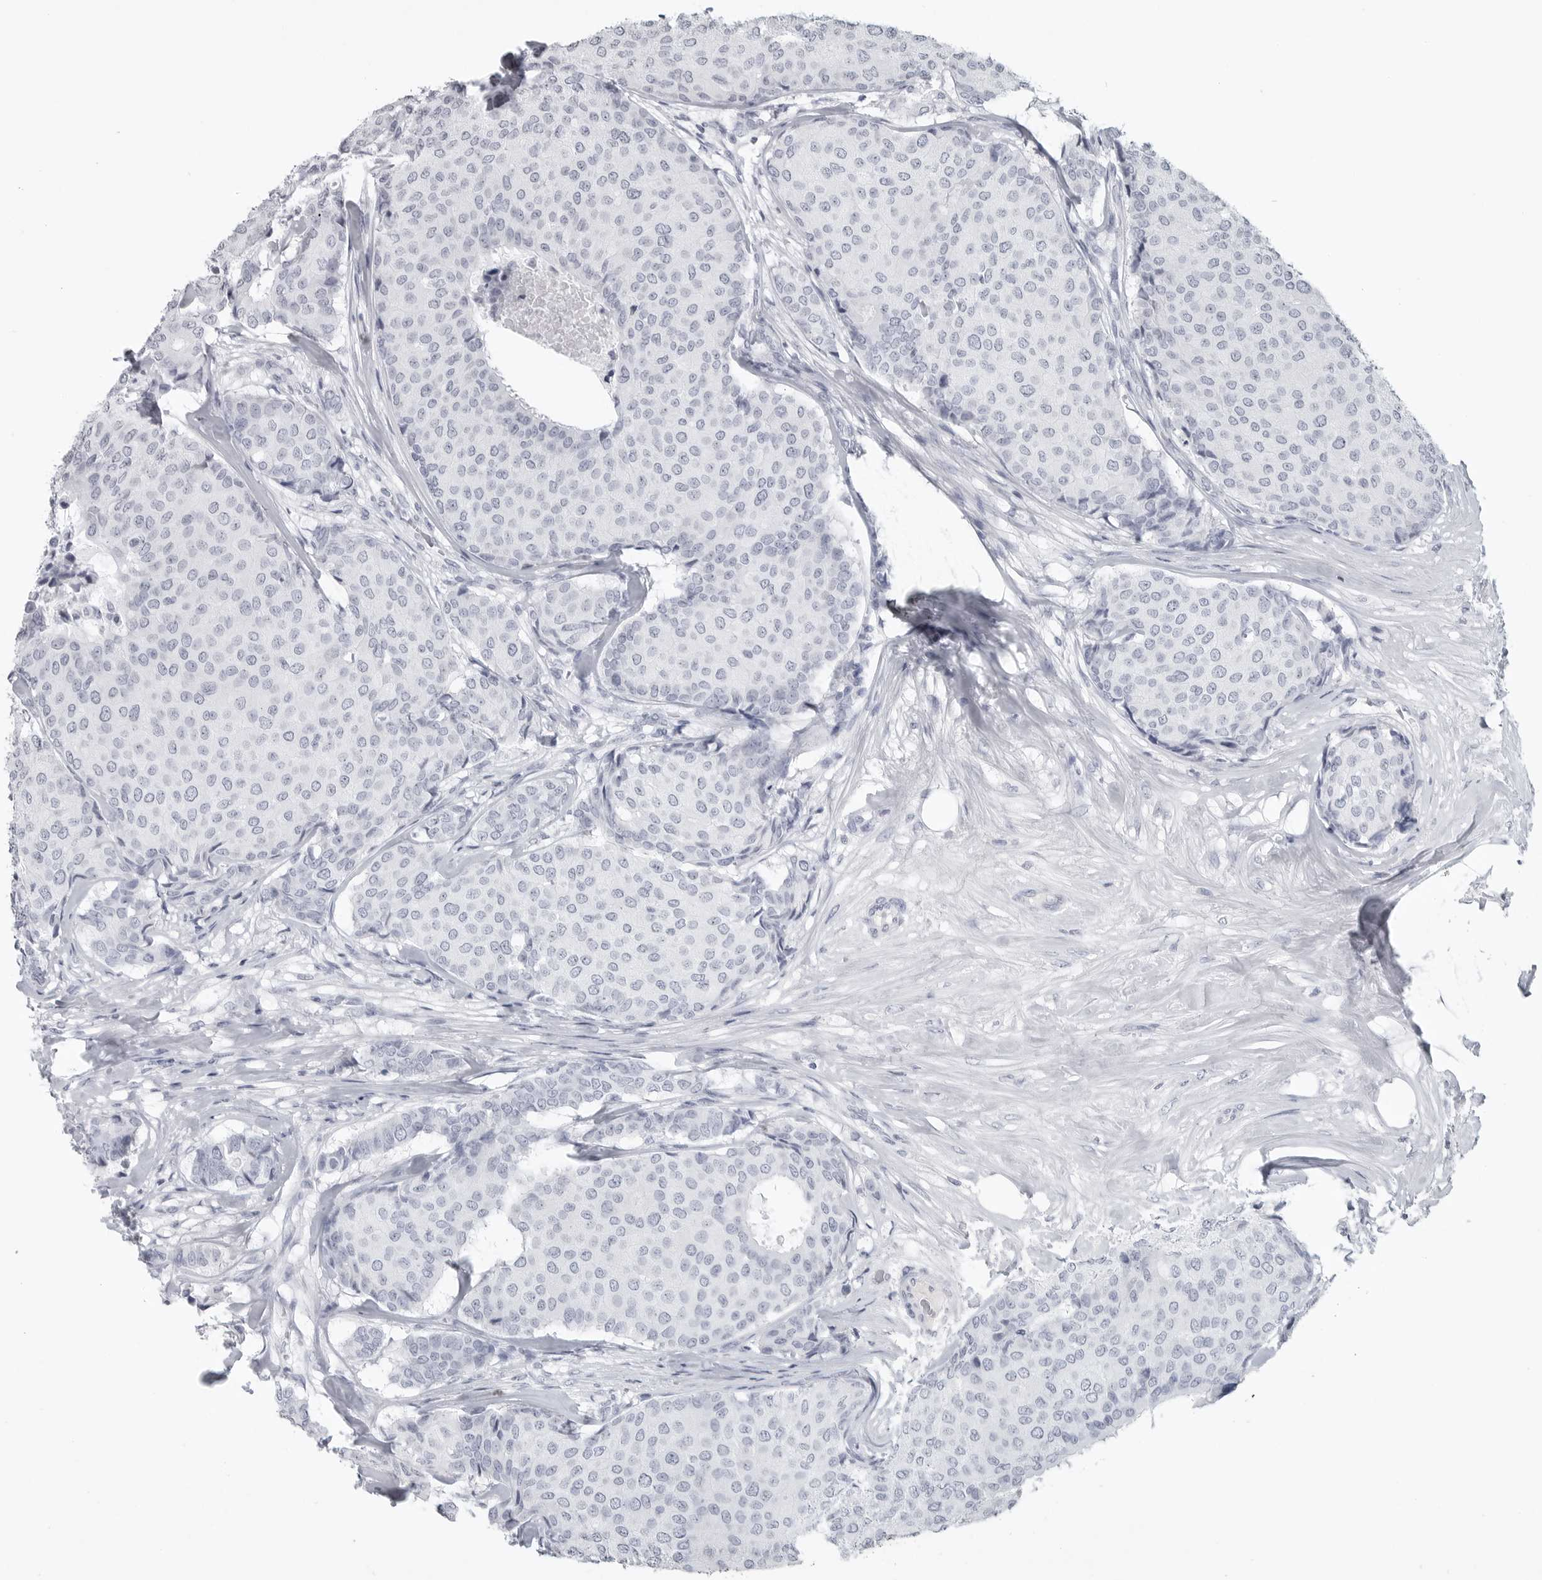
{"staining": {"intensity": "negative", "quantity": "none", "location": "none"}, "tissue": "breast cancer", "cell_type": "Tumor cells", "image_type": "cancer", "snomed": [{"axis": "morphology", "description": "Duct carcinoma"}, {"axis": "topography", "description": "Breast"}], "caption": "A high-resolution photomicrograph shows immunohistochemistry (IHC) staining of breast cancer (infiltrating ductal carcinoma), which exhibits no significant staining in tumor cells.", "gene": "LY6D", "patient": {"sex": "female", "age": 75}}